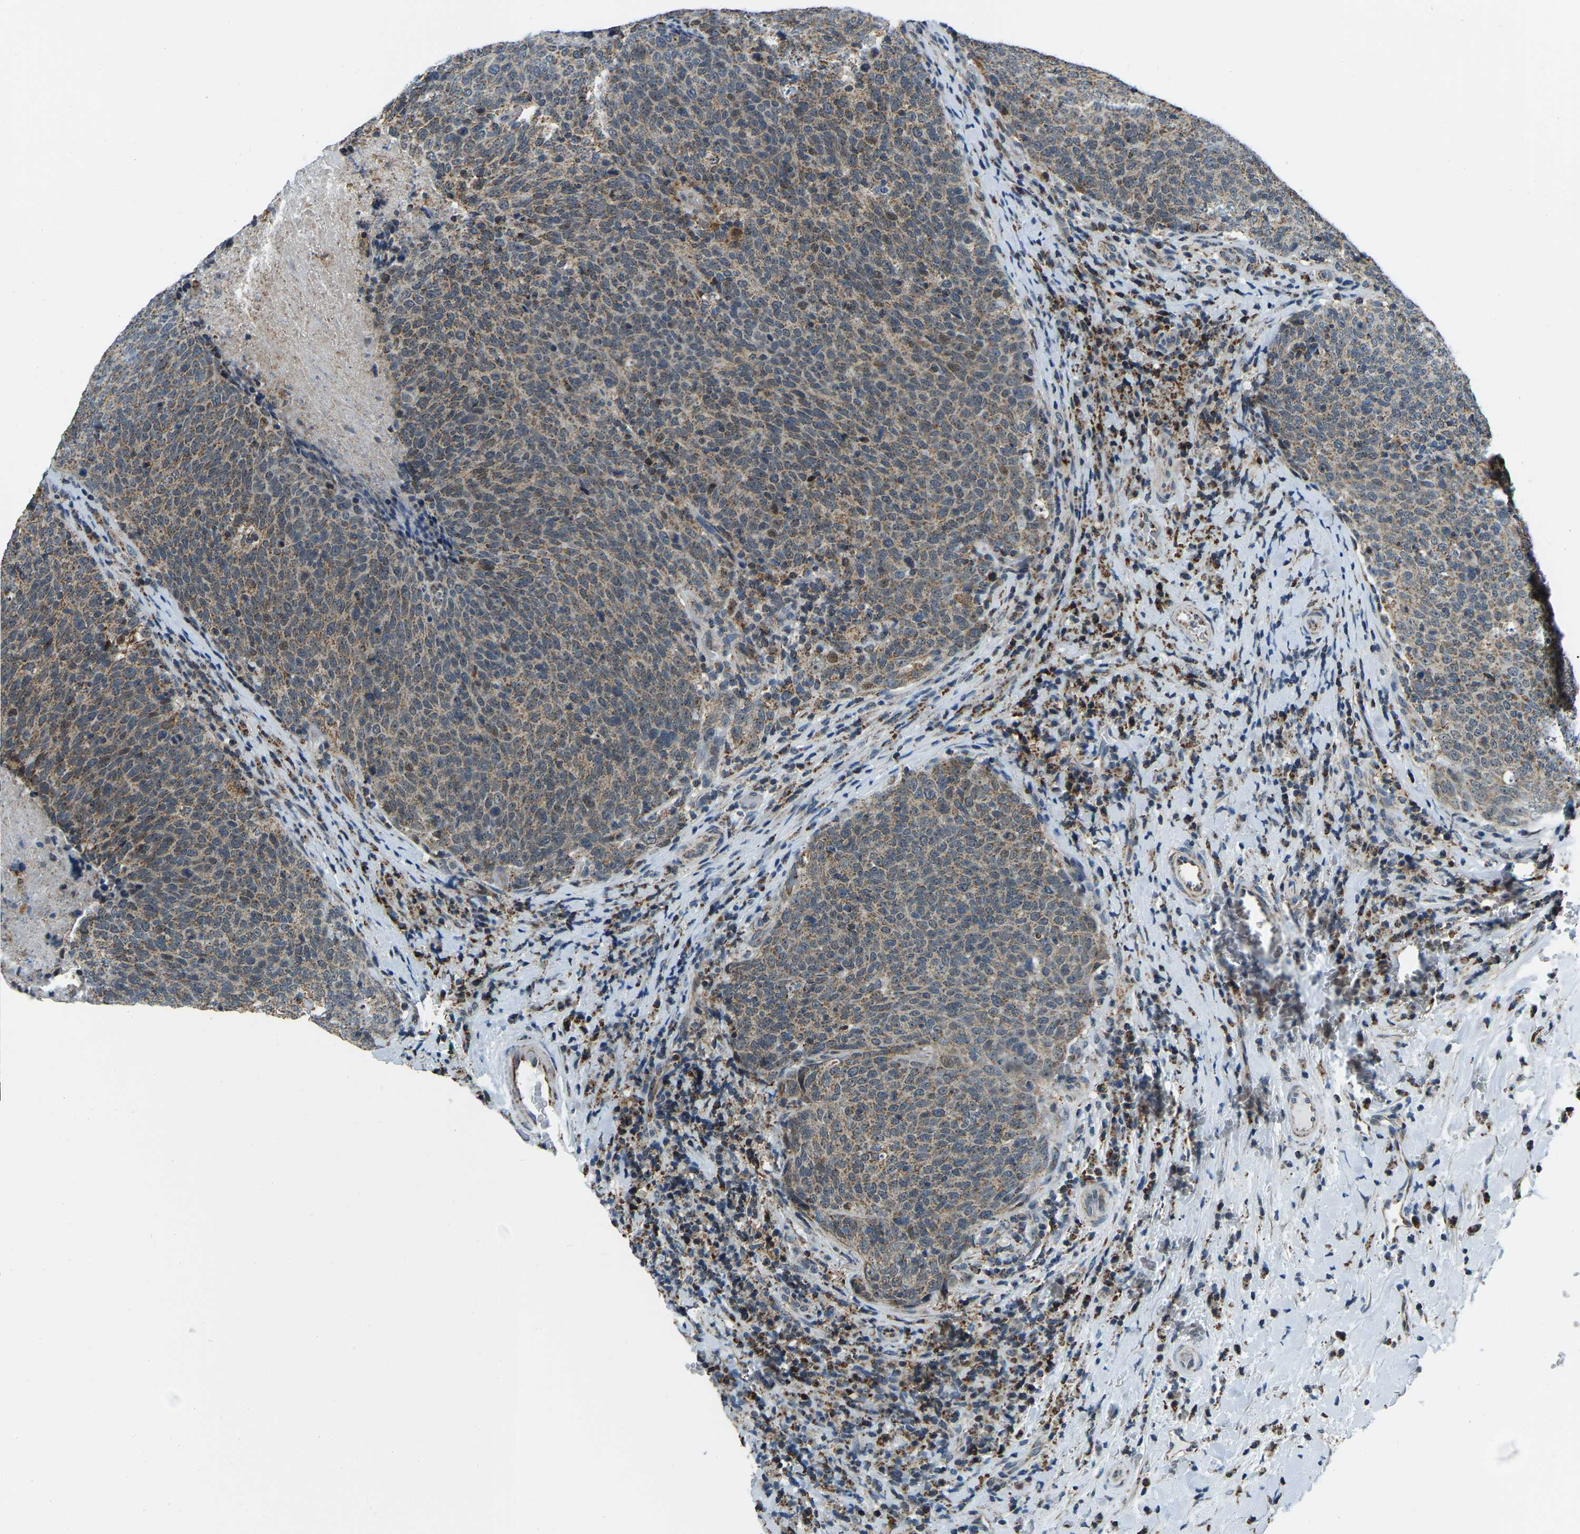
{"staining": {"intensity": "weak", "quantity": ">75%", "location": "cytoplasmic/membranous"}, "tissue": "head and neck cancer", "cell_type": "Tumor cells", "image_type": "cancer", "snomed": [{"axis": "morphology", "description": "Squamous cell carcinoma, NOS"}, {"axis": "morphology", "description": "Squamous cell carcinoma, metastatic, NOS"}, {"axis": "topography", "description": "Lymph node"}, {"axis": "topography", "description": "Head-Neck"}], "caption": "A low amount of weak cytoplasmic/membranous expression is seen in approximately >75% of tumor cells in metastatic squamous cell carcinoma (head and neck) tissue. (DAB (3,3'-diaminobenzidine) IHC, brown staining for protein, blue staining for nuclei).", "gene": "RBM33", "patient": {"sex": "male", "age": 62}}